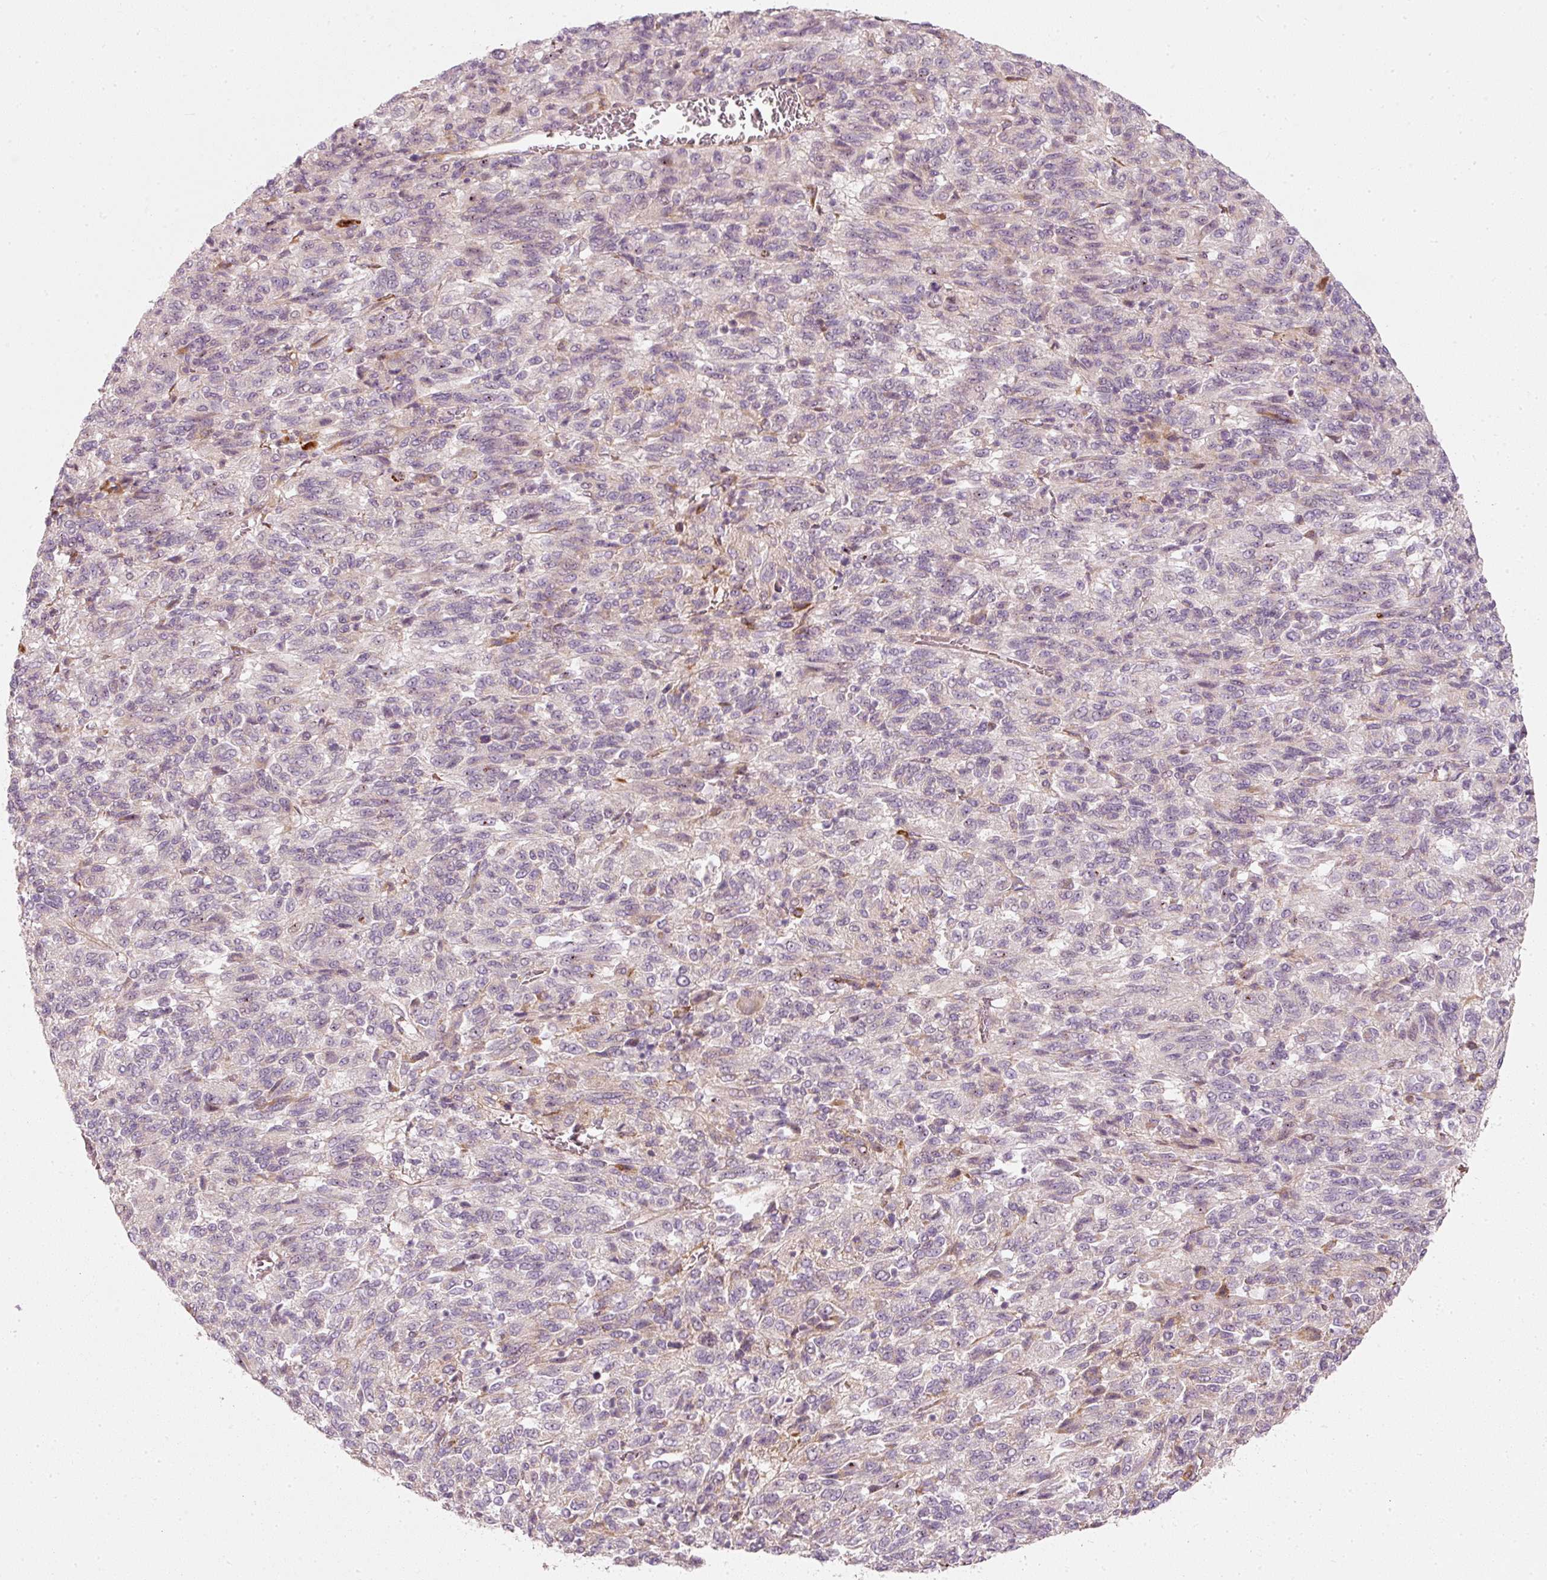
{"staining": {"intensity": "negative", "quantity": "none", "location": "none"}, "tissue": "melanoma", "cell_type": "Tumor cells", "image_type": "cancer", "snomed": [{"axis": "morphology", "description": "Malignant melanoma, Metastatic site"}, {"axis": "topography", "description": "Lung"}], "caption": "This is an immunohistochemistry (IHC) histopathology image of human melanoma. There is no expression in tumor cells.", "gene": "KCNQ1", "patient": {"sex": "male", "age": 64}}